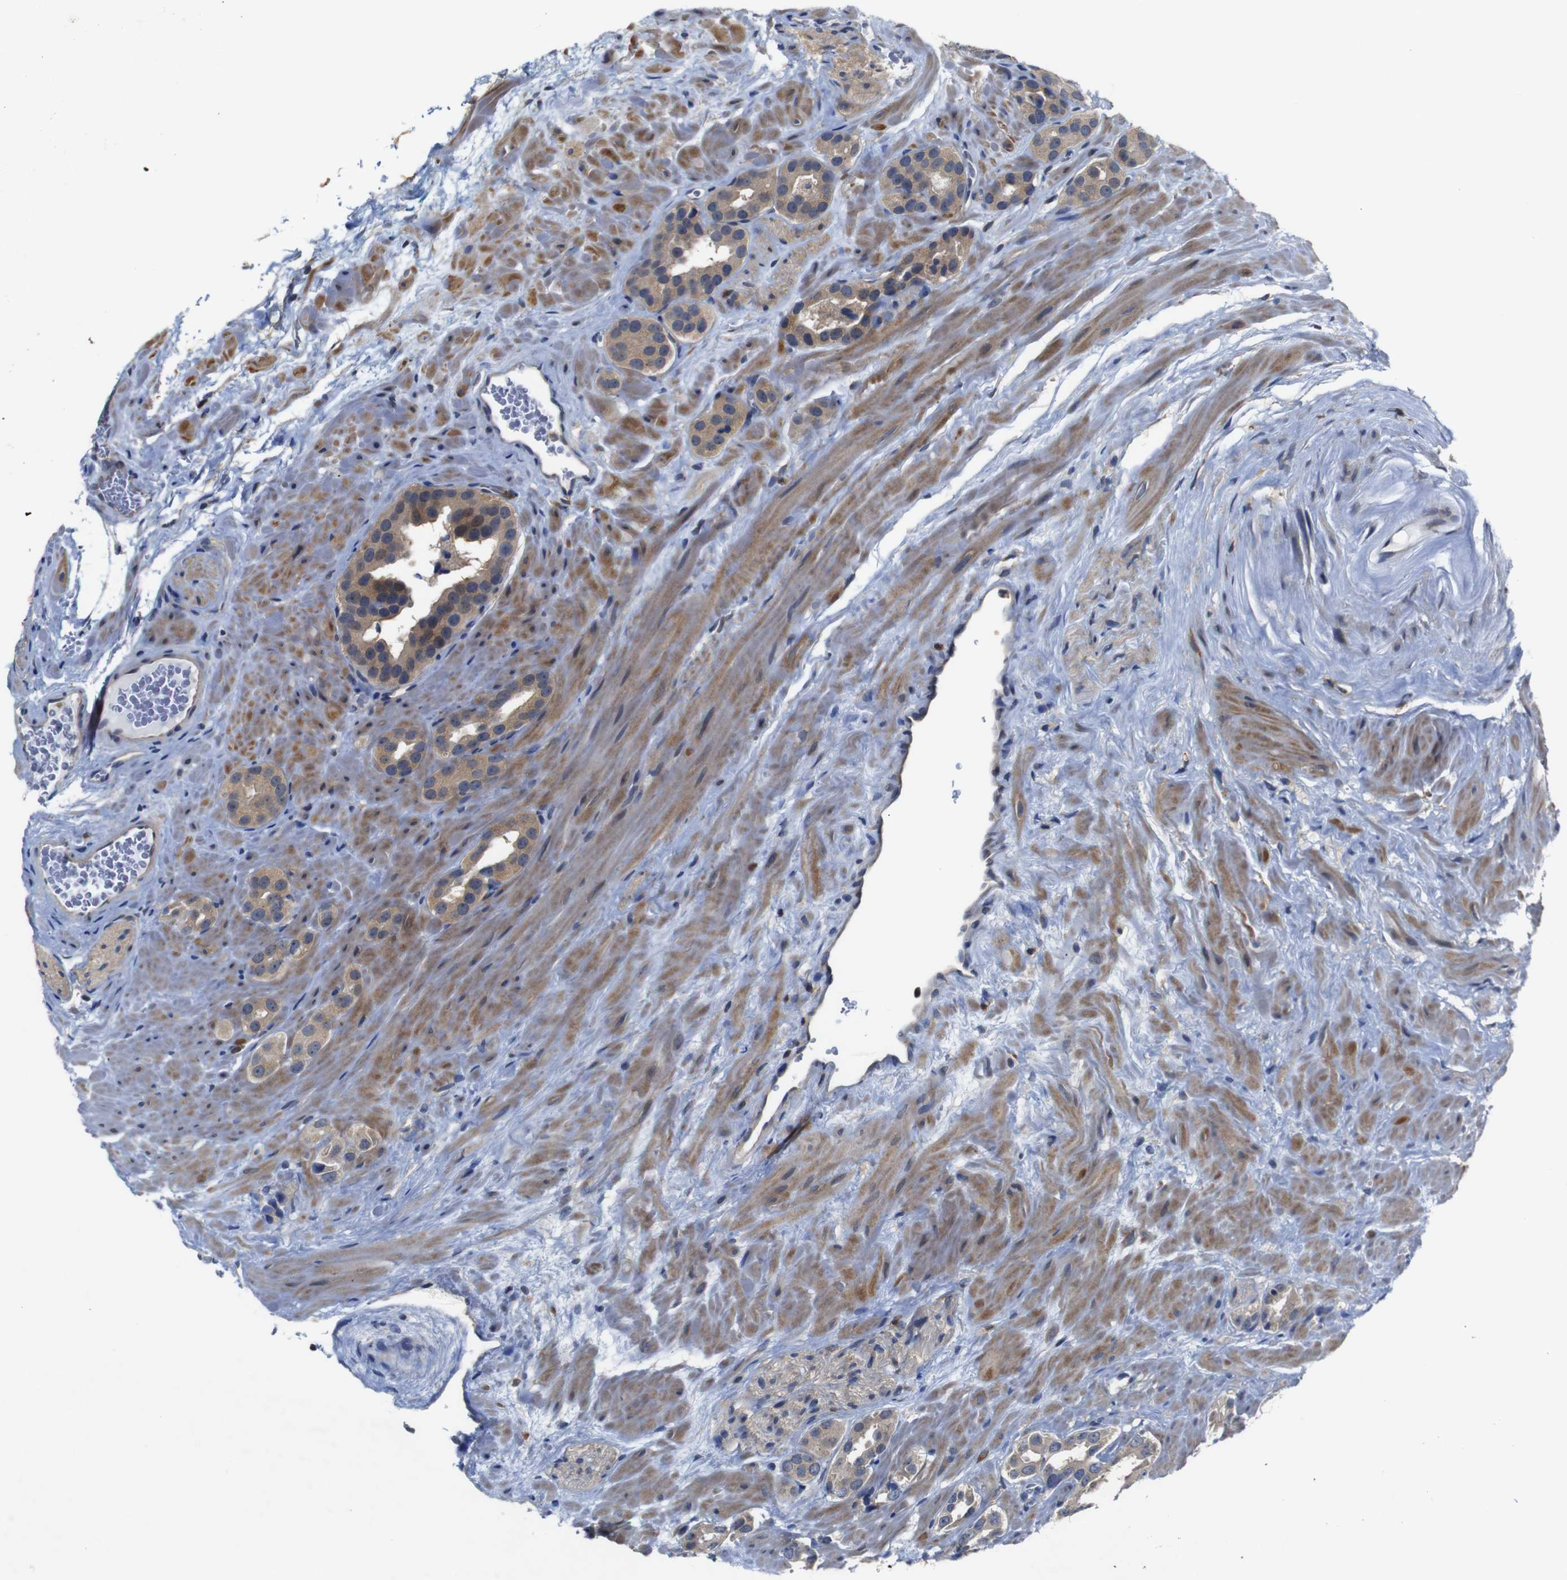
{"staining": {"intensity": "moderate", "quantity": ">75%", "location": "cytoplasmic/membranous"}, "tissue": "prostate cancer", "cell_type": "Tumor cells", "image_type": "cancer", "snomed": [{"axis": "morphology", "description": "Adenocarcinoma, High grade"}, {"axis": "topography", "description": "Prostate"}], "caption": "Prostate adenocarcinoma (high-grade) stained with DAB immunohistochemistry reveals medium levels of moderate cytoplasmic/membranous expression in about >75% of tumor cells.", "gene": "BRWD3", "patient": {"sex": "male", "age": 64}}